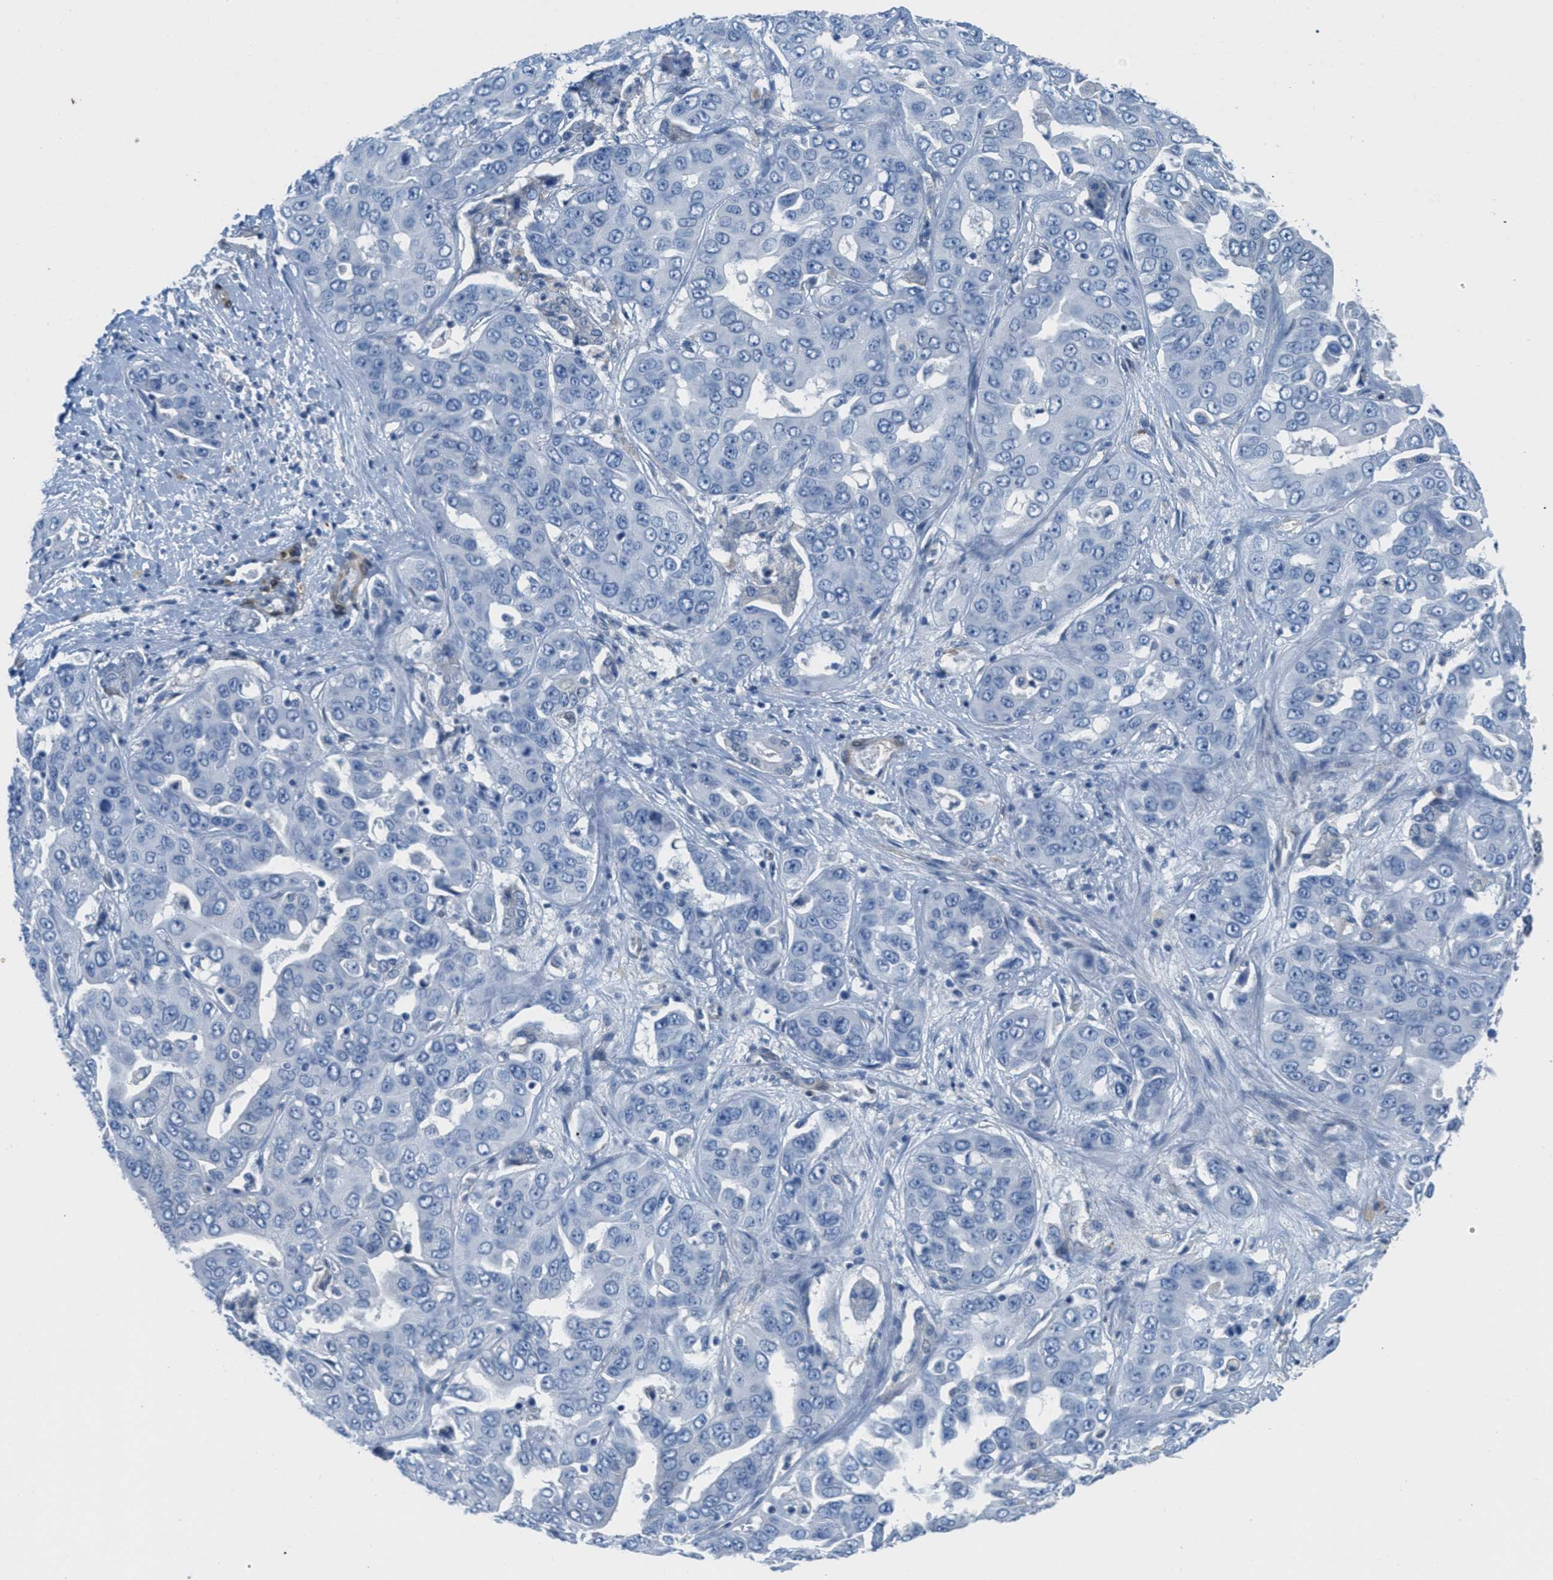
{"staining": {"intensity": "negative", "quantity": "none", "location": "none"}, "tissue": "liver cancer", "cell_type": "Tumor cells", "image_type": "cancer", "snomed": [{"axis": "morphology", "description": "Cholangiocarcinoma"}, {"axis": "topography", "description": "Liver"}], "caption": "DAB immunohistochemical staining of human liver cholangiocarcinoma shows no significant staining in tumor cells.", "gene": "MAPRE2", "patient": {"sex": "female", "age": 52}}